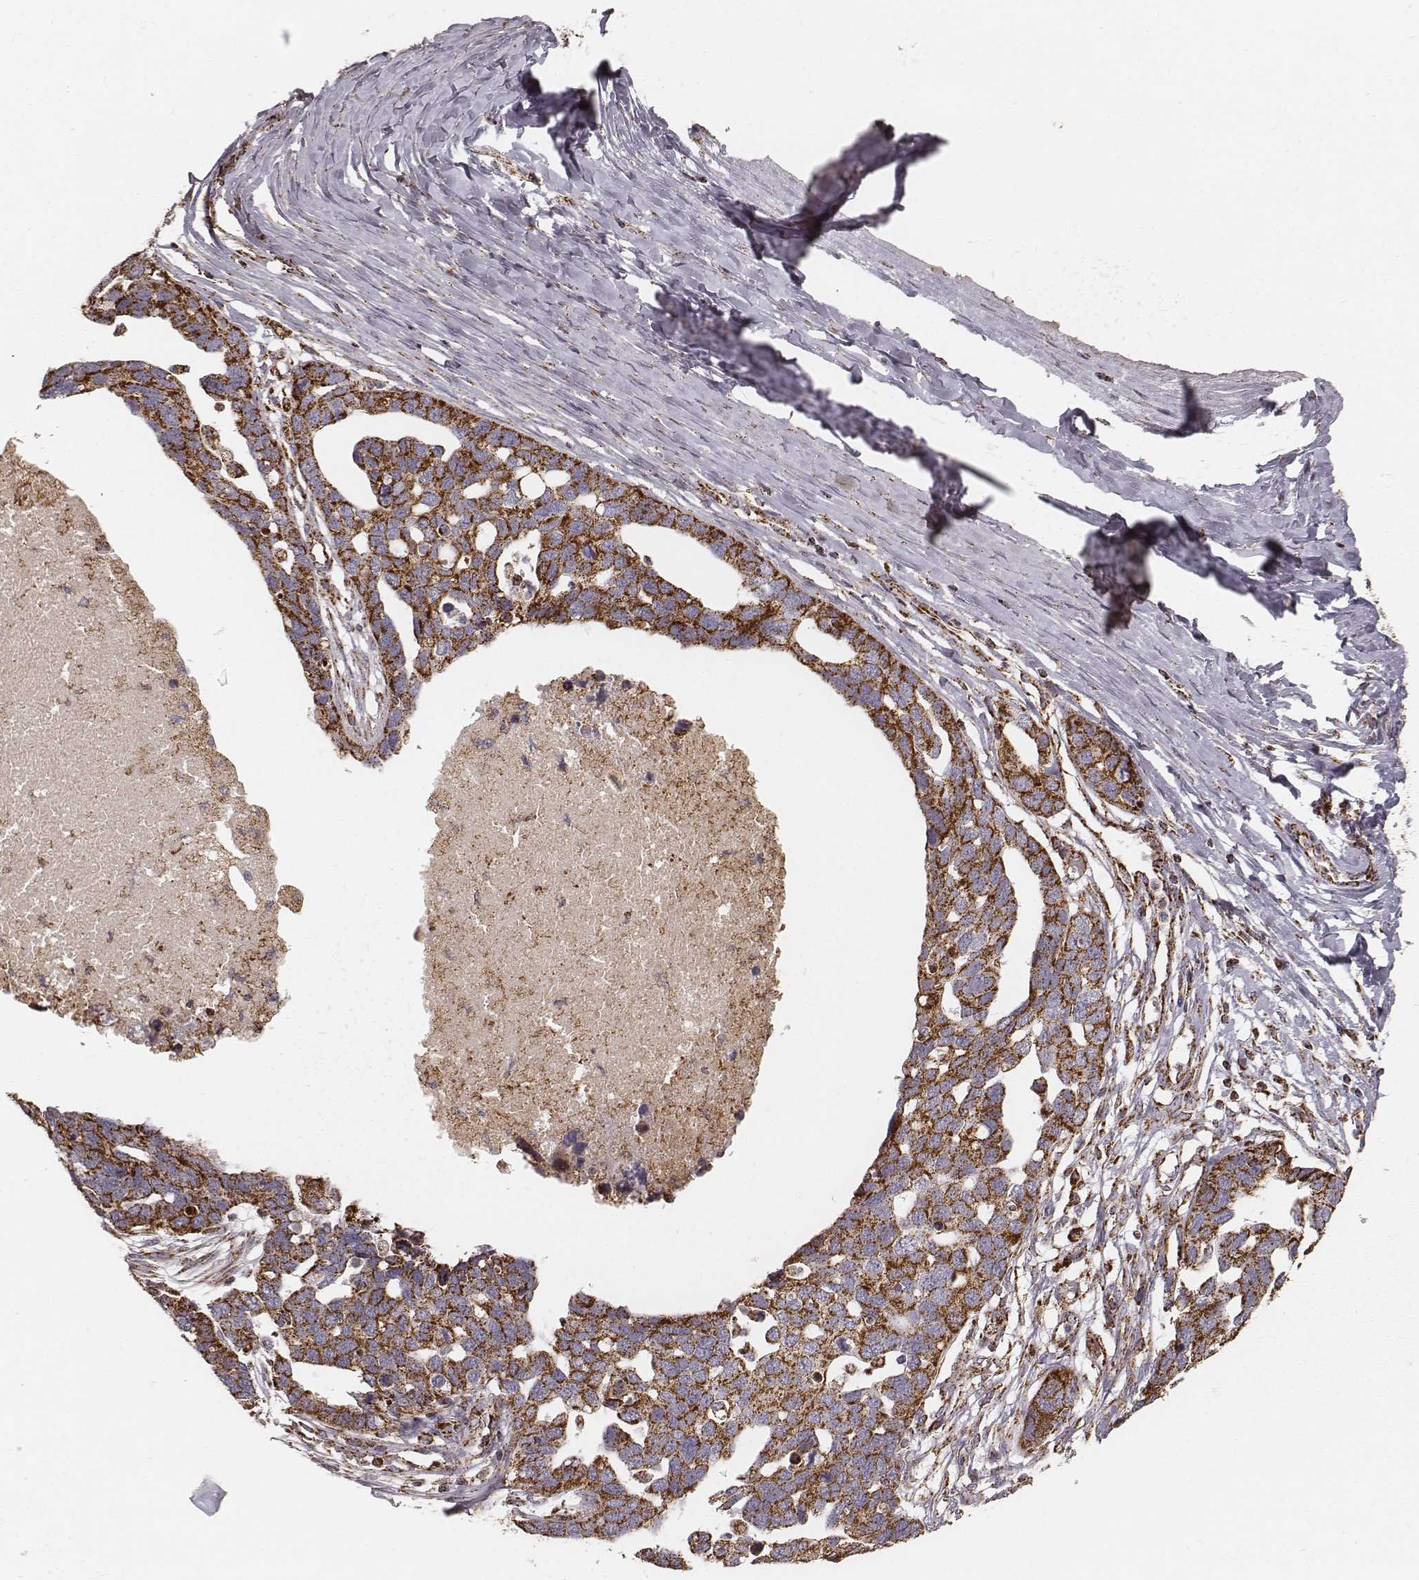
{"staining": {"intensity": "strong", "quantity": ">75%", "location": "cytoplasmic/membranous"}, "tissue": "ovarian cancer", "cell_type": "Tumor cells", "image_type": "cancer", "snomed": [{"axis": "morphology", "description": "Cystadenocarcinoma, serous, NOS"}, {"axis": "topography", "description": "Ovary"}], "caption": "This is an image of immunohistochemistry staining of ovarian cancer (serous cystadenocarcinoma), which shows strong positivity in the cytoplasmic/membranous of tumor cells.", "gene": "CS", "patient": {"sex": "female", "age": 54}}